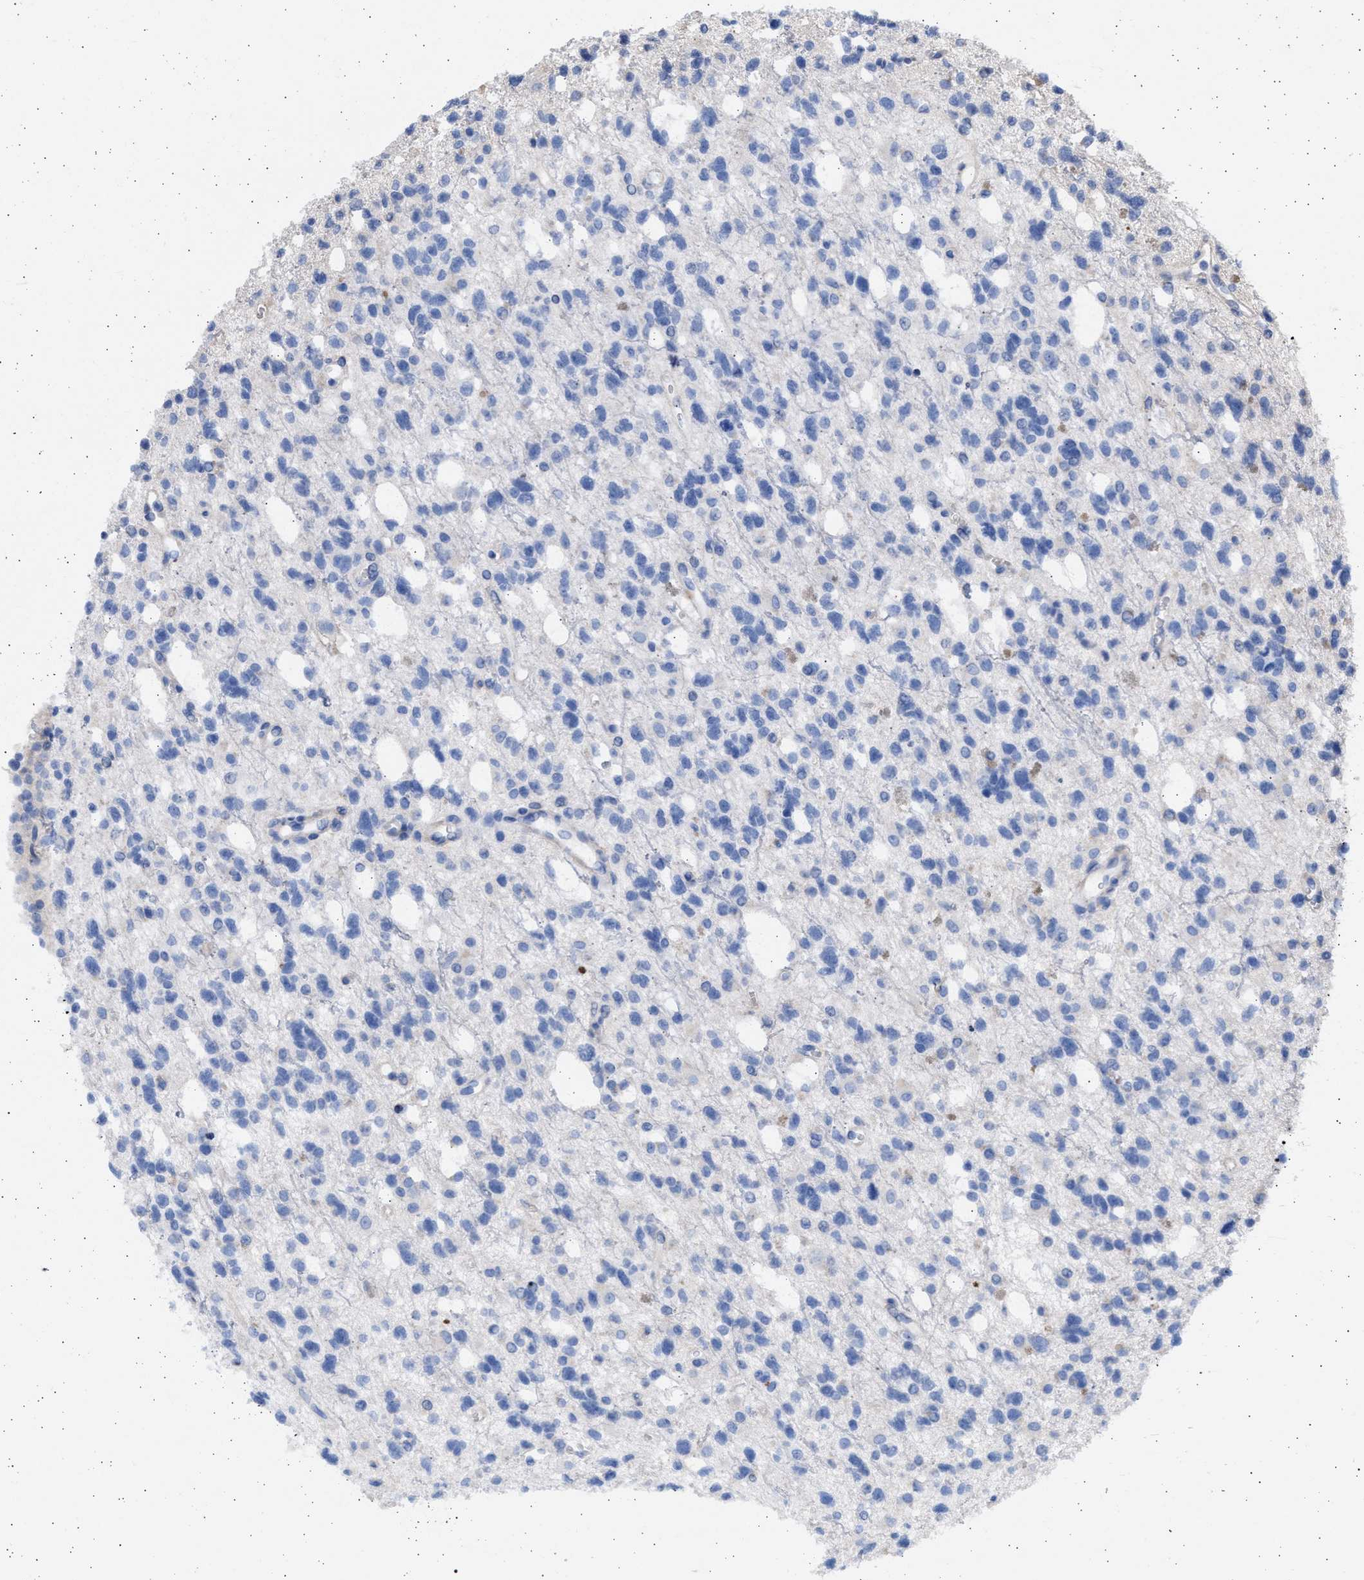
{"staining": {"intensity": "negative", "quantity": "none", "location": "none"}, "tissue": "glioma", "cell_type": "Tumor cells", "image_type": "cancer", "snomed": [{"axis": "morphology", "description": "Glioma, malignant, High grade"}, {"axis": "topography", "description": "Brain"}], "caption": "High power microscopy photomicrograph of an immunohistochemistry (IHC) photomicrograph of glioma, revealing no significant staining in tumor cells.", "gene": "NBR1", "patient": {"sex": "female", "age": 62}}